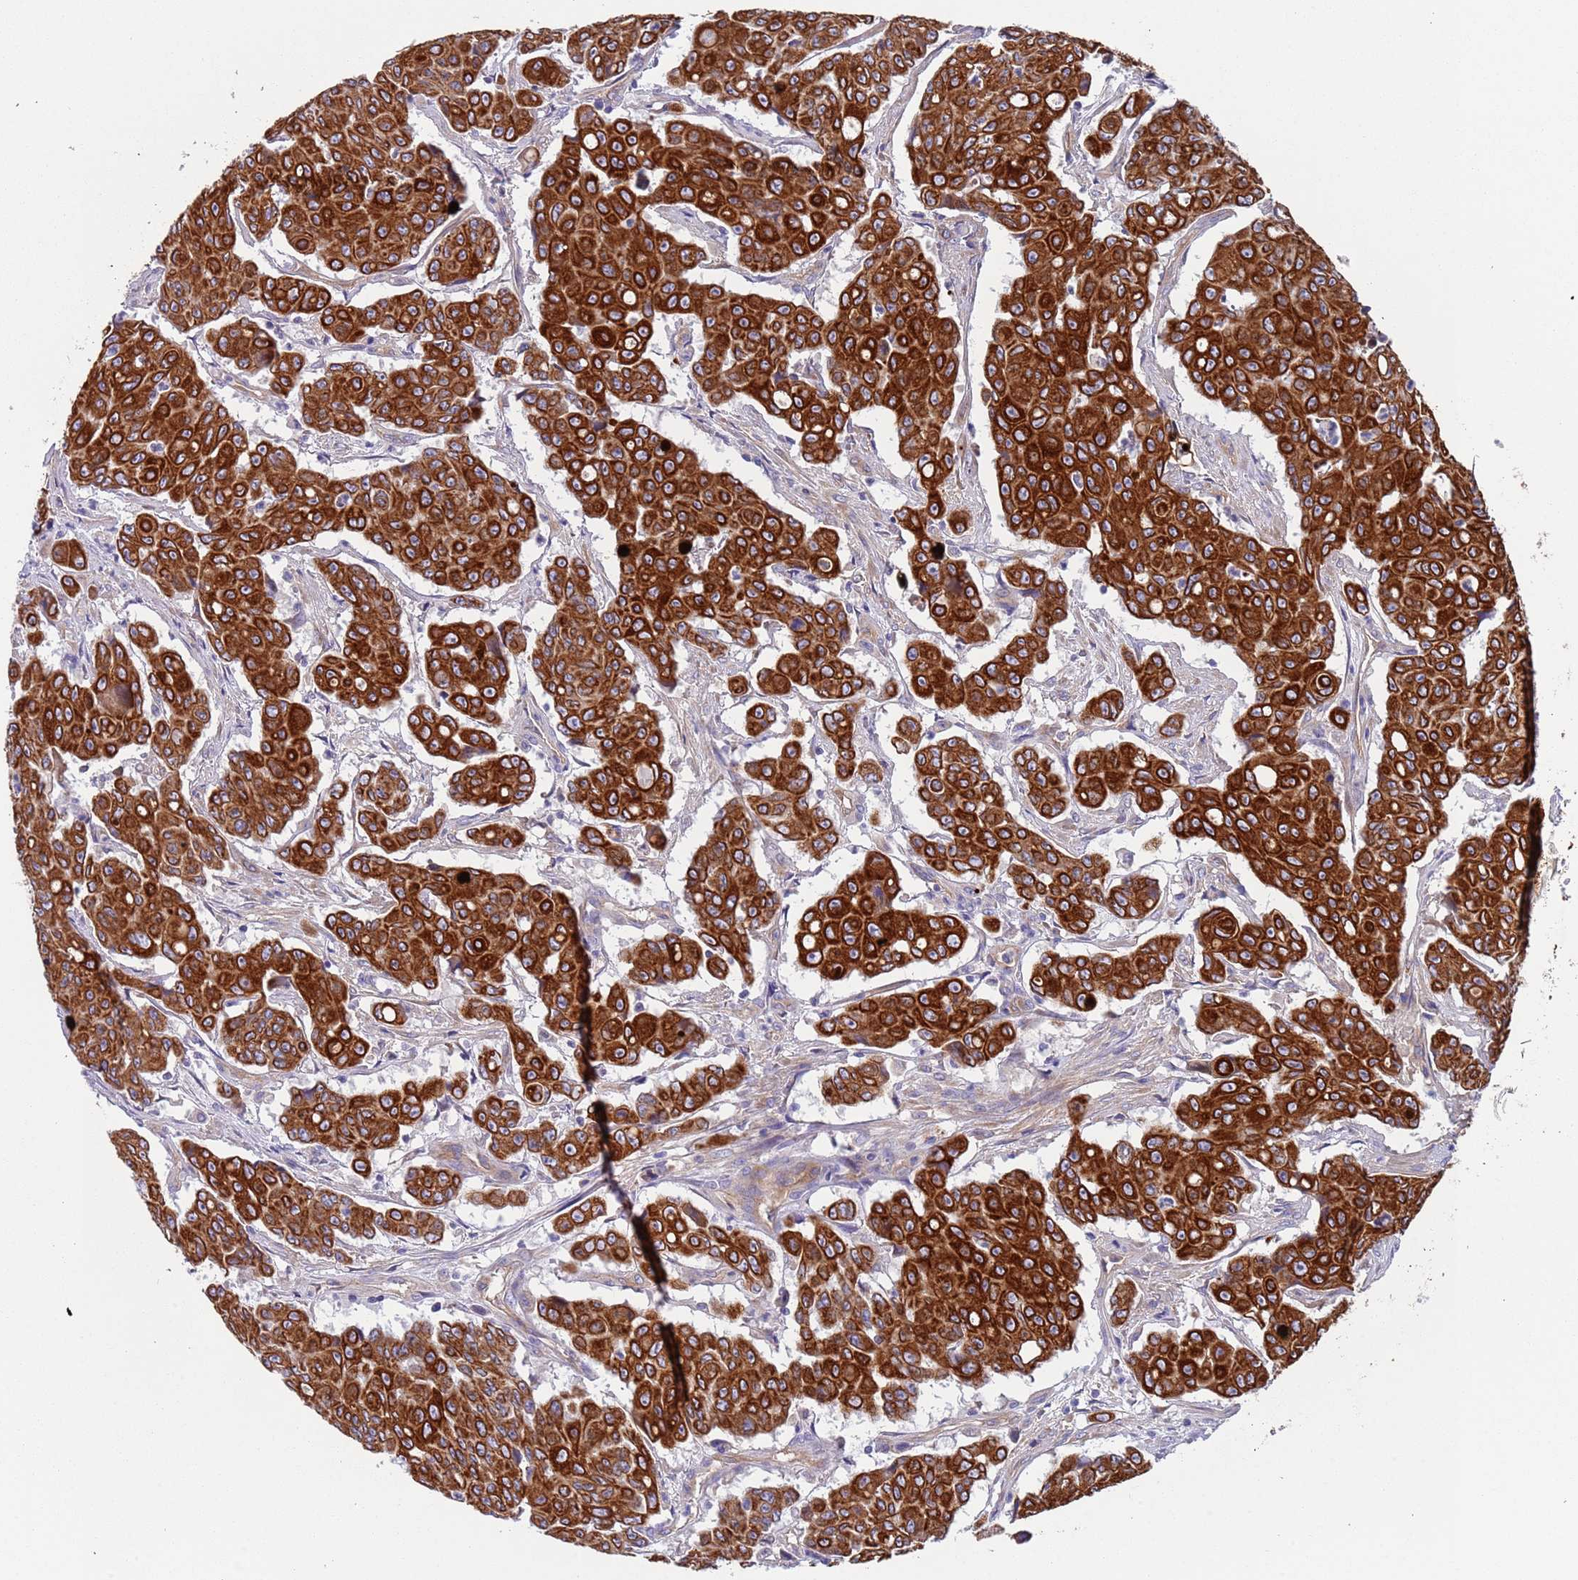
{"staining": {"intensity": "strong", "quantity": ">75%", "location": "cytoplasmic/membranous"}, "tissue": "colorectal cancer", "cell_type": "Tumor cells", "image_type": "cancer", "snomed": [{"axis": "morphology", "description": "Adenocarcinoma, NOS"}, {"axis": "topography", "description": "Colon"}], "caption": "Immunohistochemical staining of human colorectal cancer (adenocarcinoma) demonstrates strong cytoplasmic/membranous protein expression in approximately >75% of tumor cells.", "gene": "LAMB4", "patient": {"sex": "male", "age": 51}}